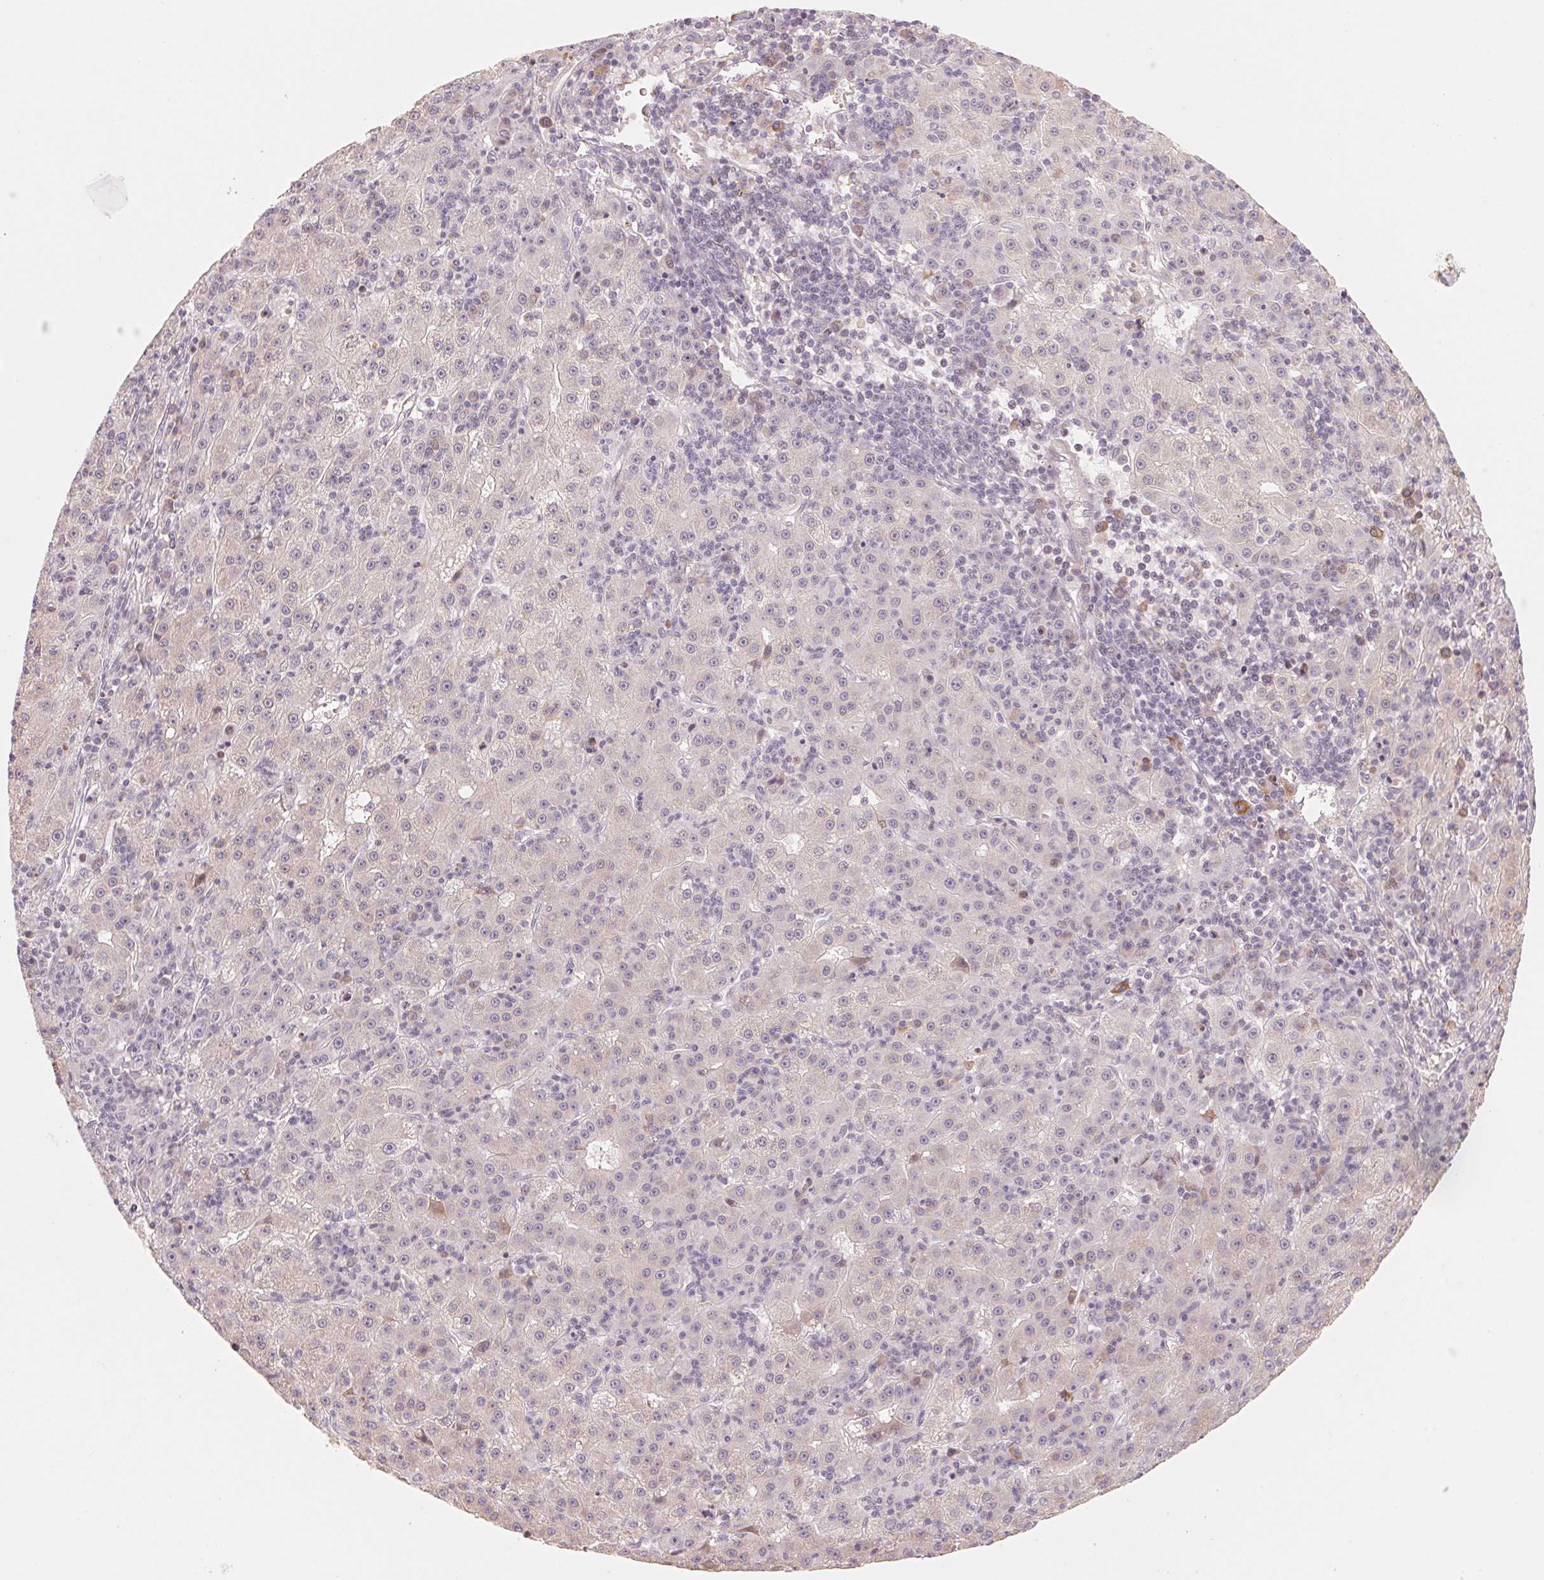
{"staining": {"intensity": "negative", "quantity": "none", "location": "none"}, "tissue": "liver cancer", "cell_type": "Tumor cells", "image_type": "cancer", "snomed": [{"axis": "morphology", "description": "Carcinoma, Hepatocellular, NOS"}, {"axis": "topography", "description": "Liver"}], "caption": "This photomicrograph is of liver cancer stained with immunohistochemistry (IHC) to label a protein in brown with the nuclei are counter-stained blue. There is no expression in tumor cells.", "gene": "DENND2C", "patient": {"sex": "male", "age": 76}}